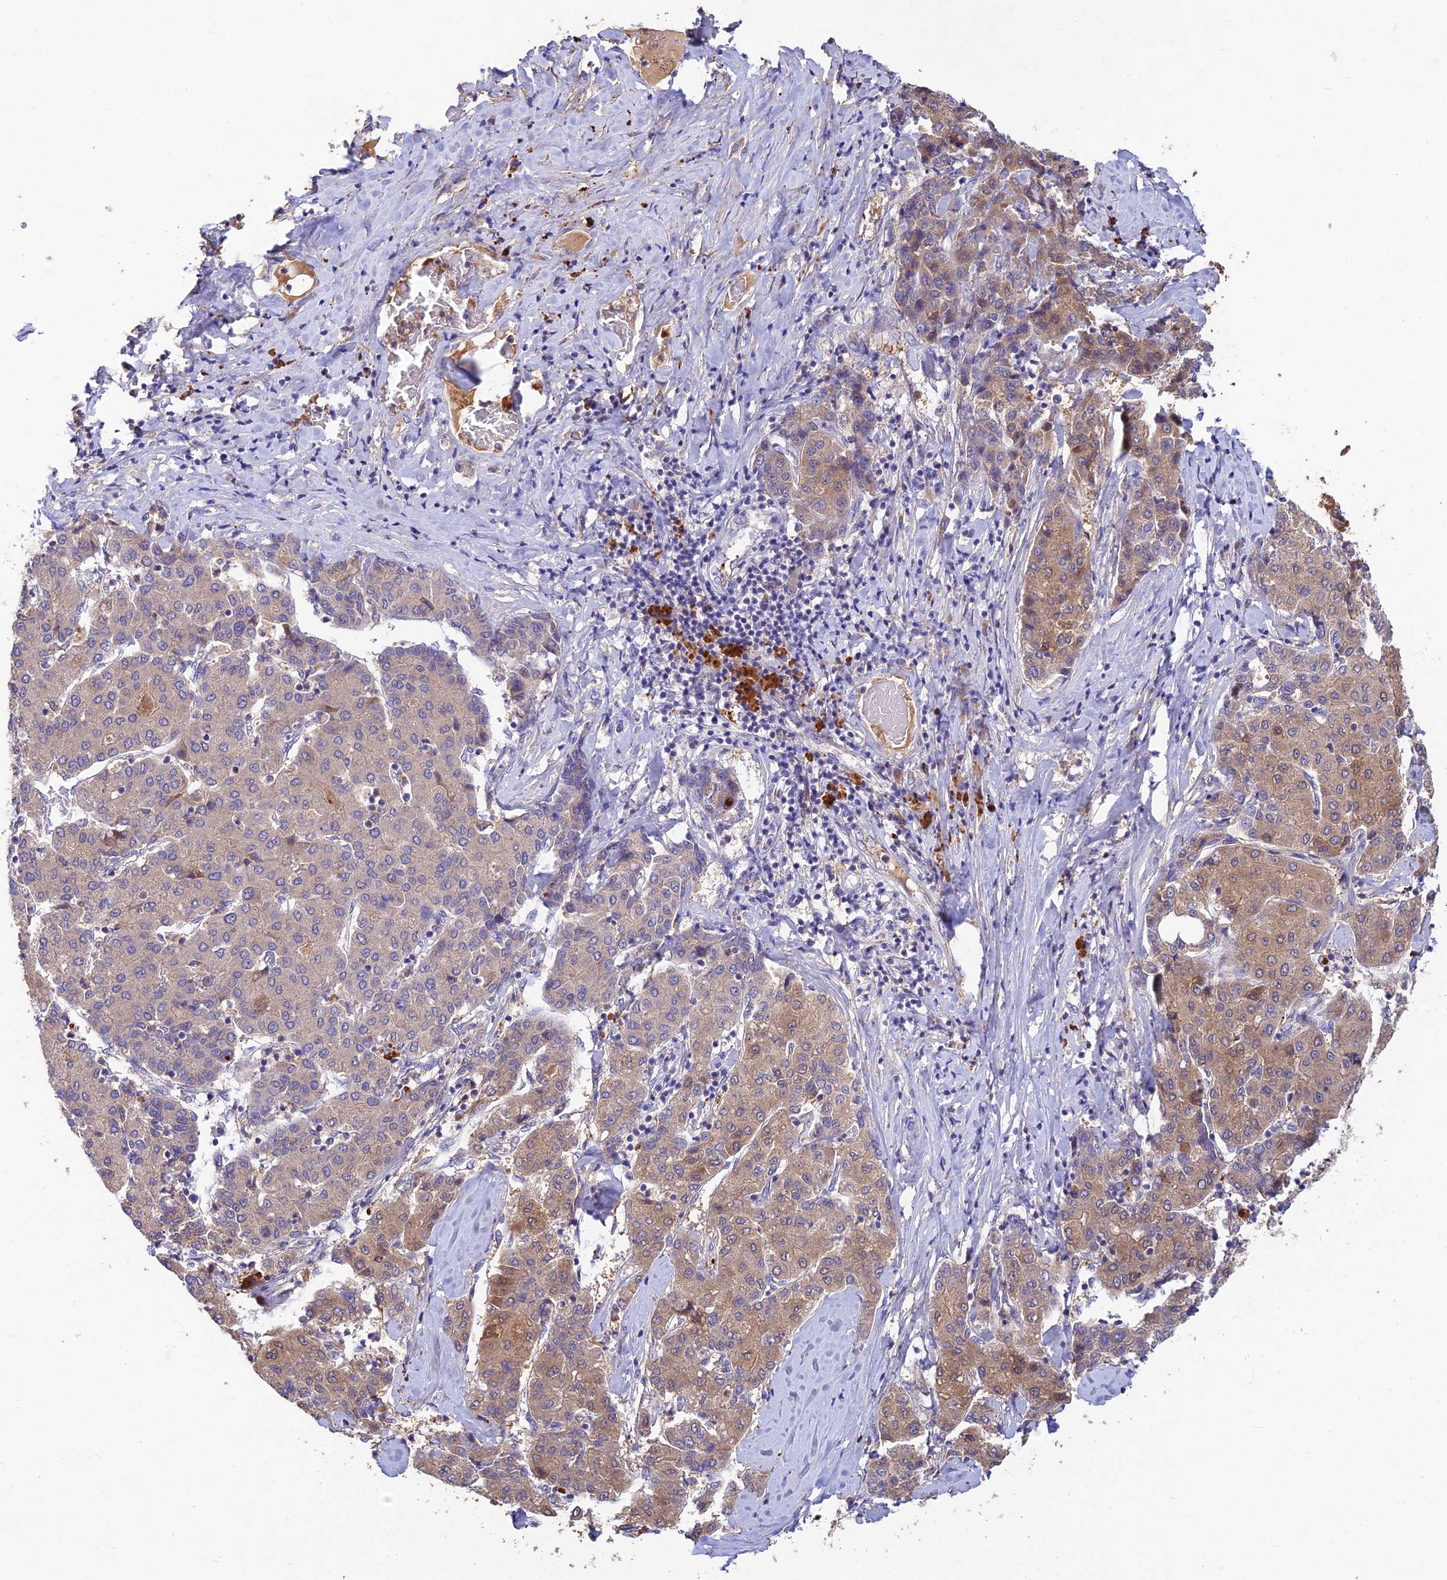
{"staining": {"intensity": "moderate", "quantity": "25%-75%", "location": "cytoplasmic/membranous"}, "tissue": "liver cancer", "cell_type": "Tumor cells", "image_type": "cancer", "snomed": [{"axis": "morphology", "description": "Carcinoma, Hepatocellular, NOS"}, {"axis": "topography", "description": "Liver"}], "caption": "Immunohistochemistry (IHC) of human liver cancer shows medium levels of moderate cytoplasmic/membranous staining in about 25%-75% of tumor cells.", "gene": "ACSM5", "patient": {"sex": "male", "age": 65}}